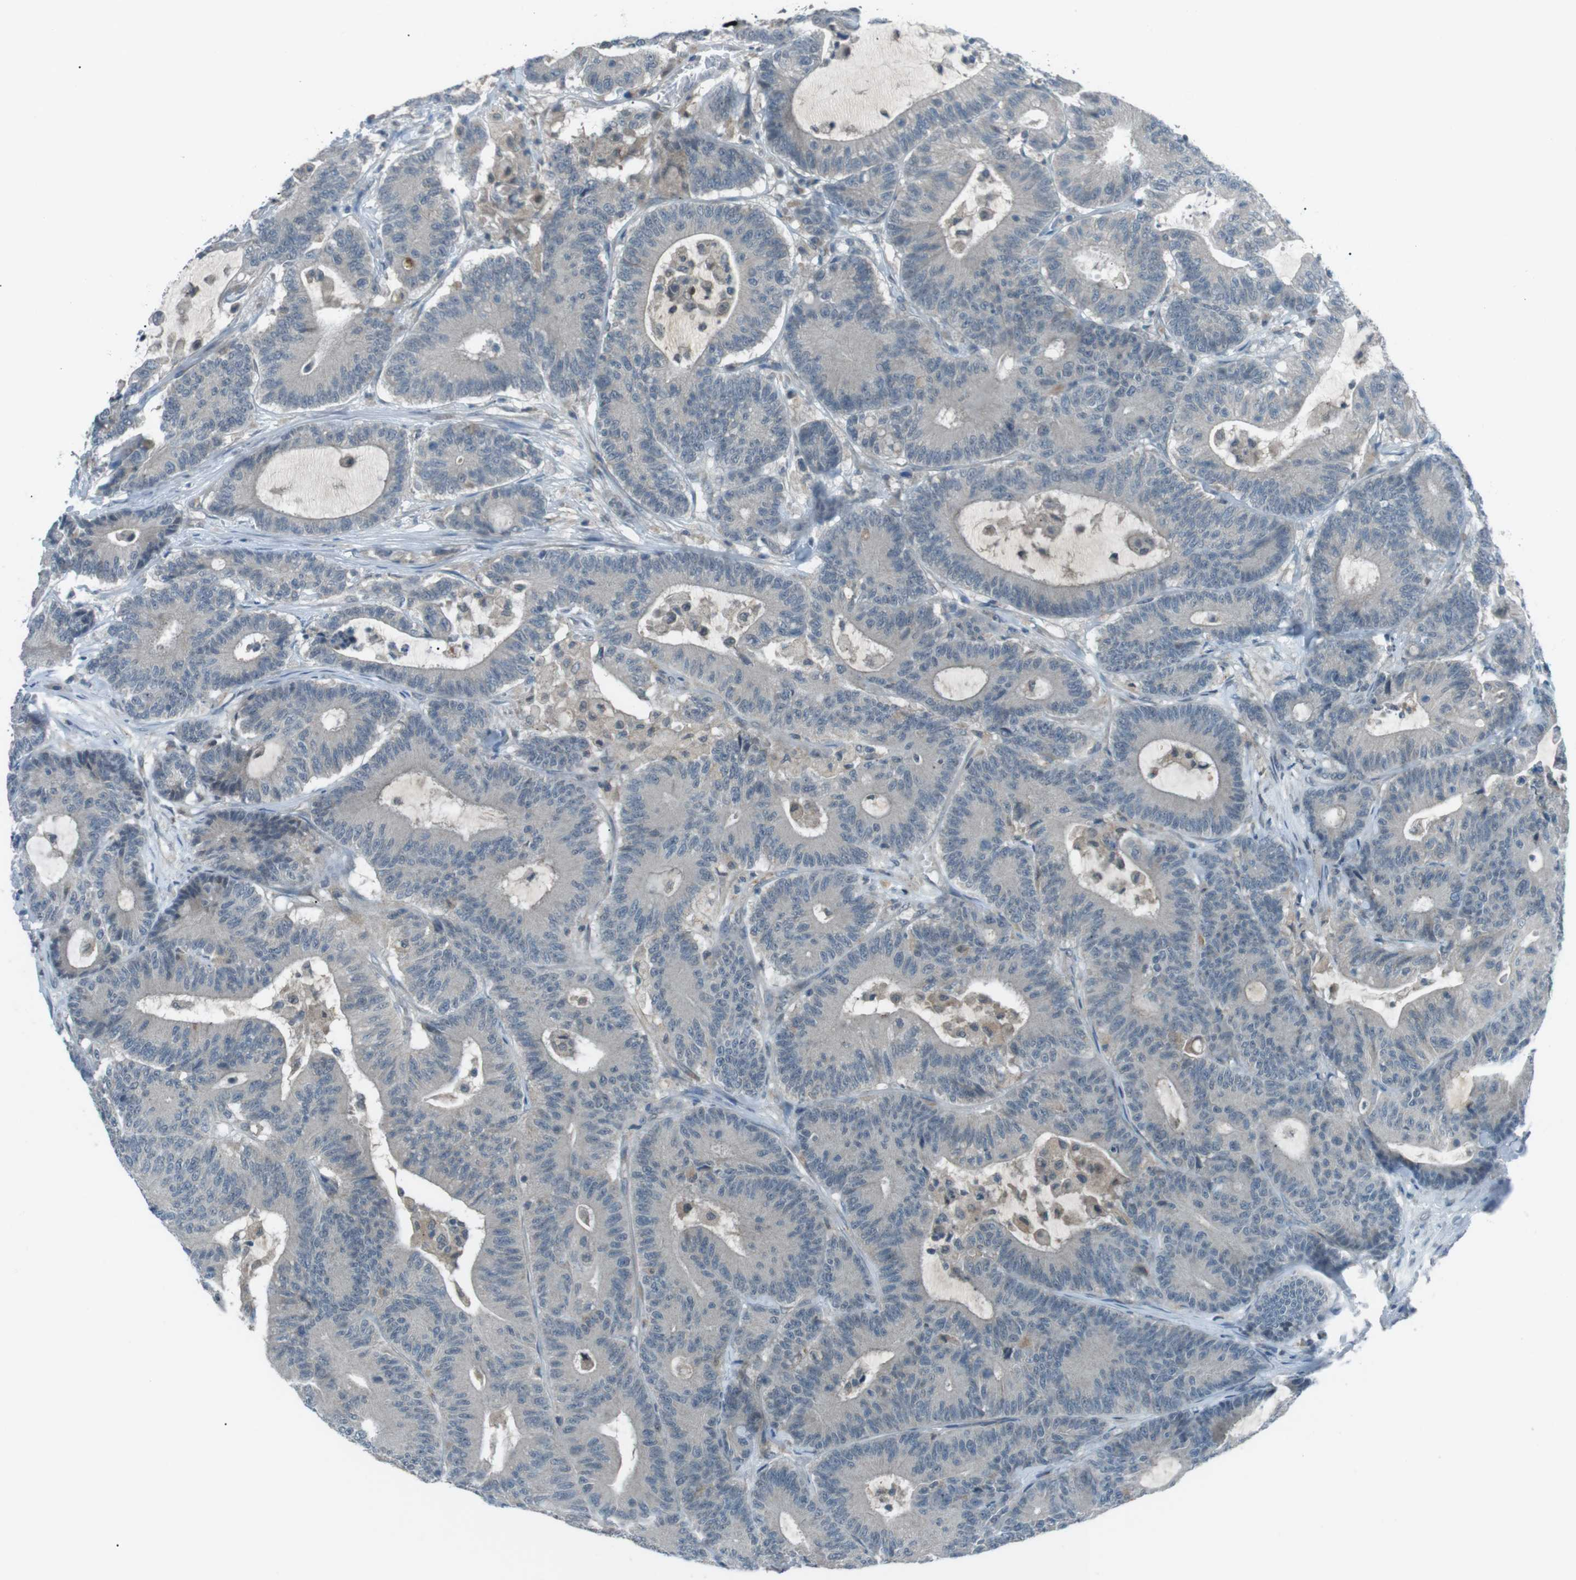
{"staining": {"intensity": "negative", "quantity": "none", "location": "none"}, "tissue": "colorectal cancer", "cell_type": "Tumor cells", "image_type": "cancer", "snomed": [{"axis": "morphology", "description": "Adenocarcinoma, NOS"}, {"axis": "topography", "description": "Colon"}], "caption": "Image shows no protein expression in tumor cells of colorectal cancer (adenocarcinoma) tissue. The staining was performed using DAB (3,3'-diaminobenzidine) to visualize the protein expression in brown, while the nuclei were stained in blue with hematoxylin (Magnification: 20x).", "gene": "FCRLA", "patient": {"sex": "female", "age": 84}}